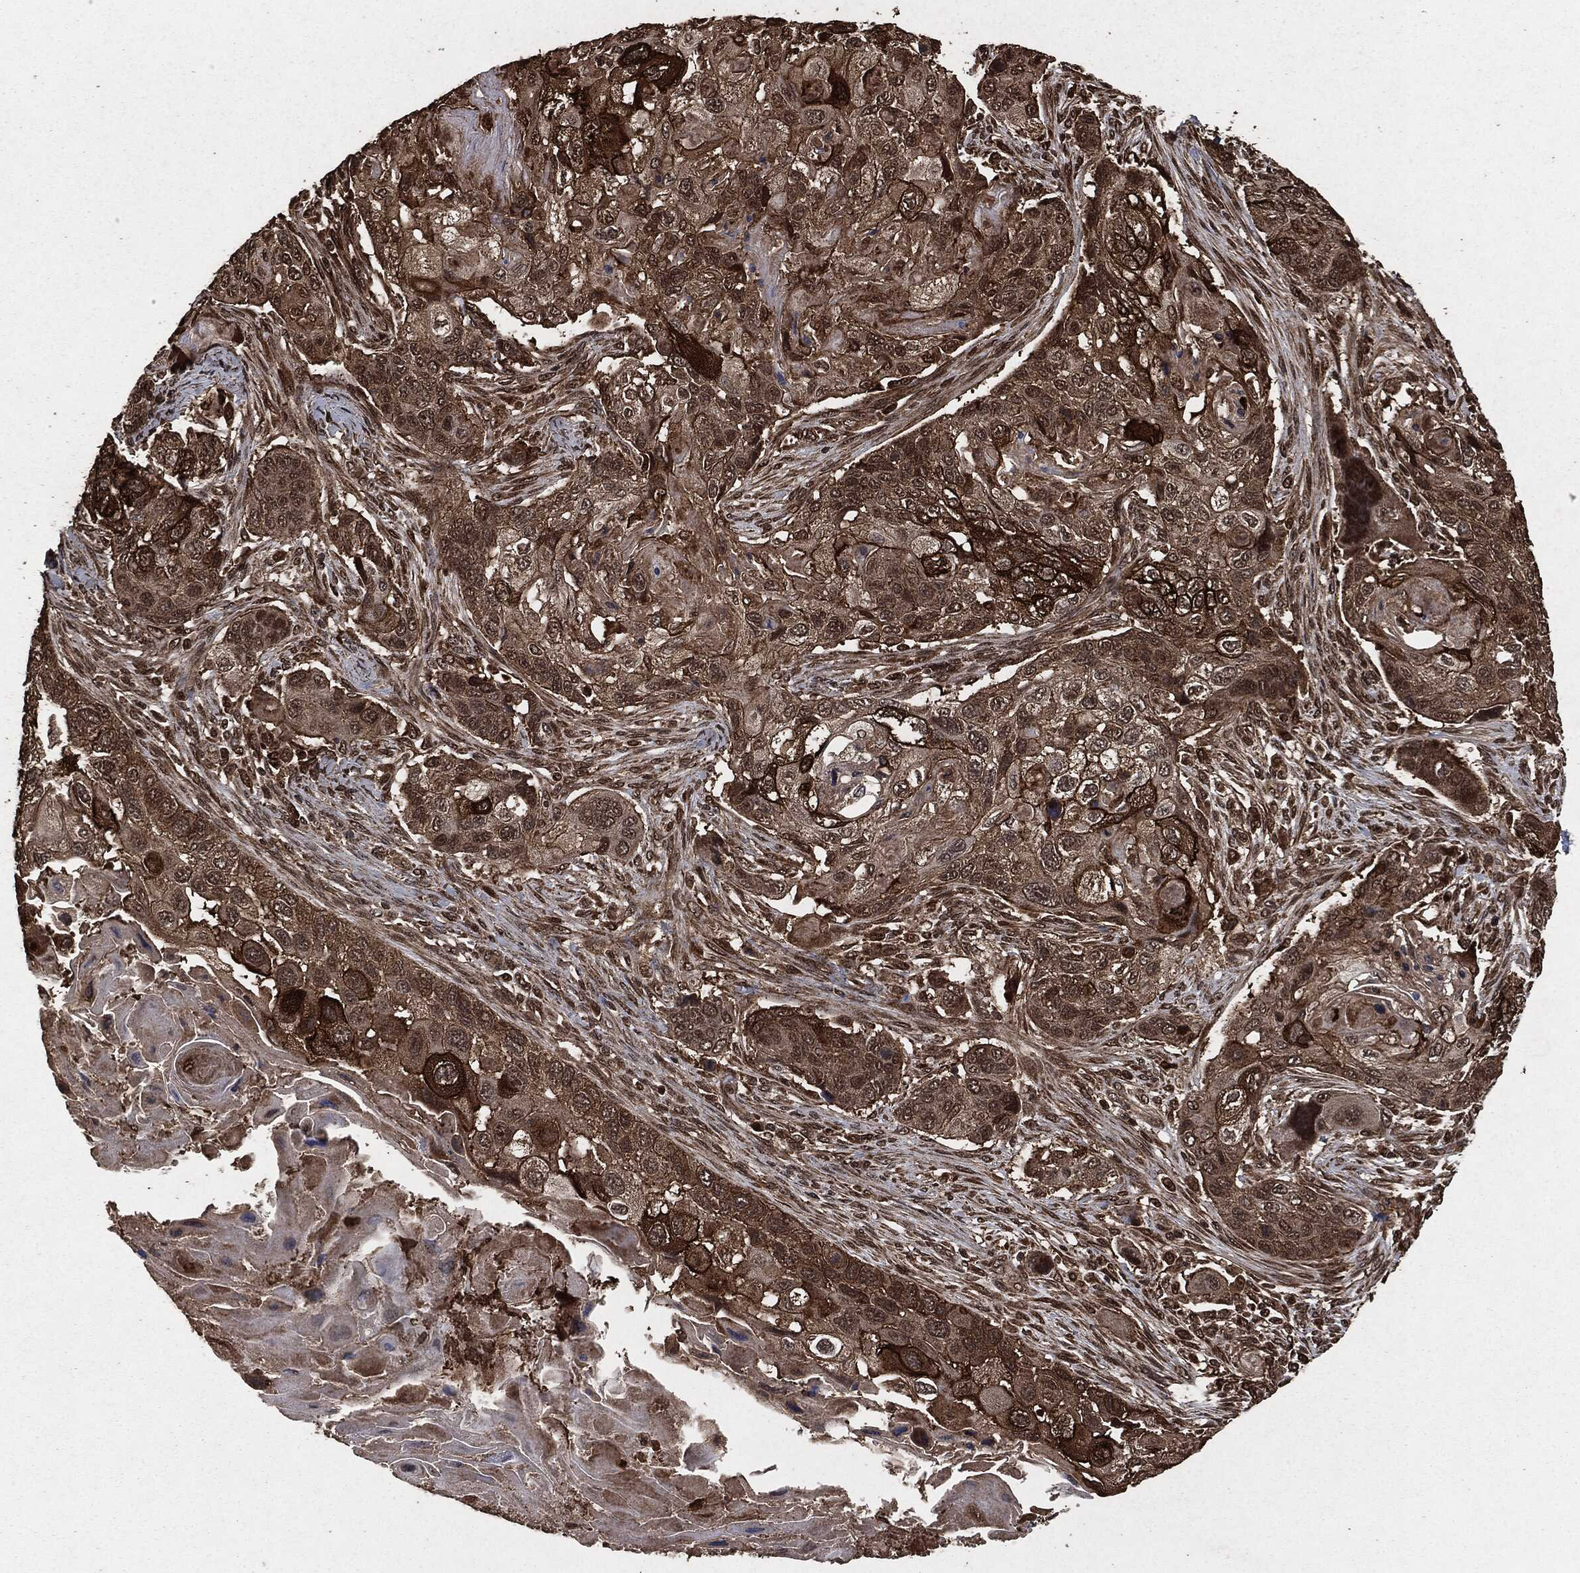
{"staining": {"intensity": "strong", "quantity": "25%-75%", "location": "cytoplasmic/membranous"}, "tissue": "lung cancer", "cell_type": "Tumor cells", "image_type": "cancer", "snomed": [{"axis": "morphology", "description": "Normal tissue, NOS"}, {"axis": "morphology", "description": "Squamous cell carcinoma, NOS"}, {"axis": "topography", "description": "Bronchus"}, {"axis": "topography", "description": "Lung"}], "caption": "High-power microscopy captured an IHC image of lung cancer, revealing strong cytoplasmic/membranous positivity in approximately 25%-75% of tumor cells.", "gene": "EGFR", "patient": {"sex": "male", "age": 69}}